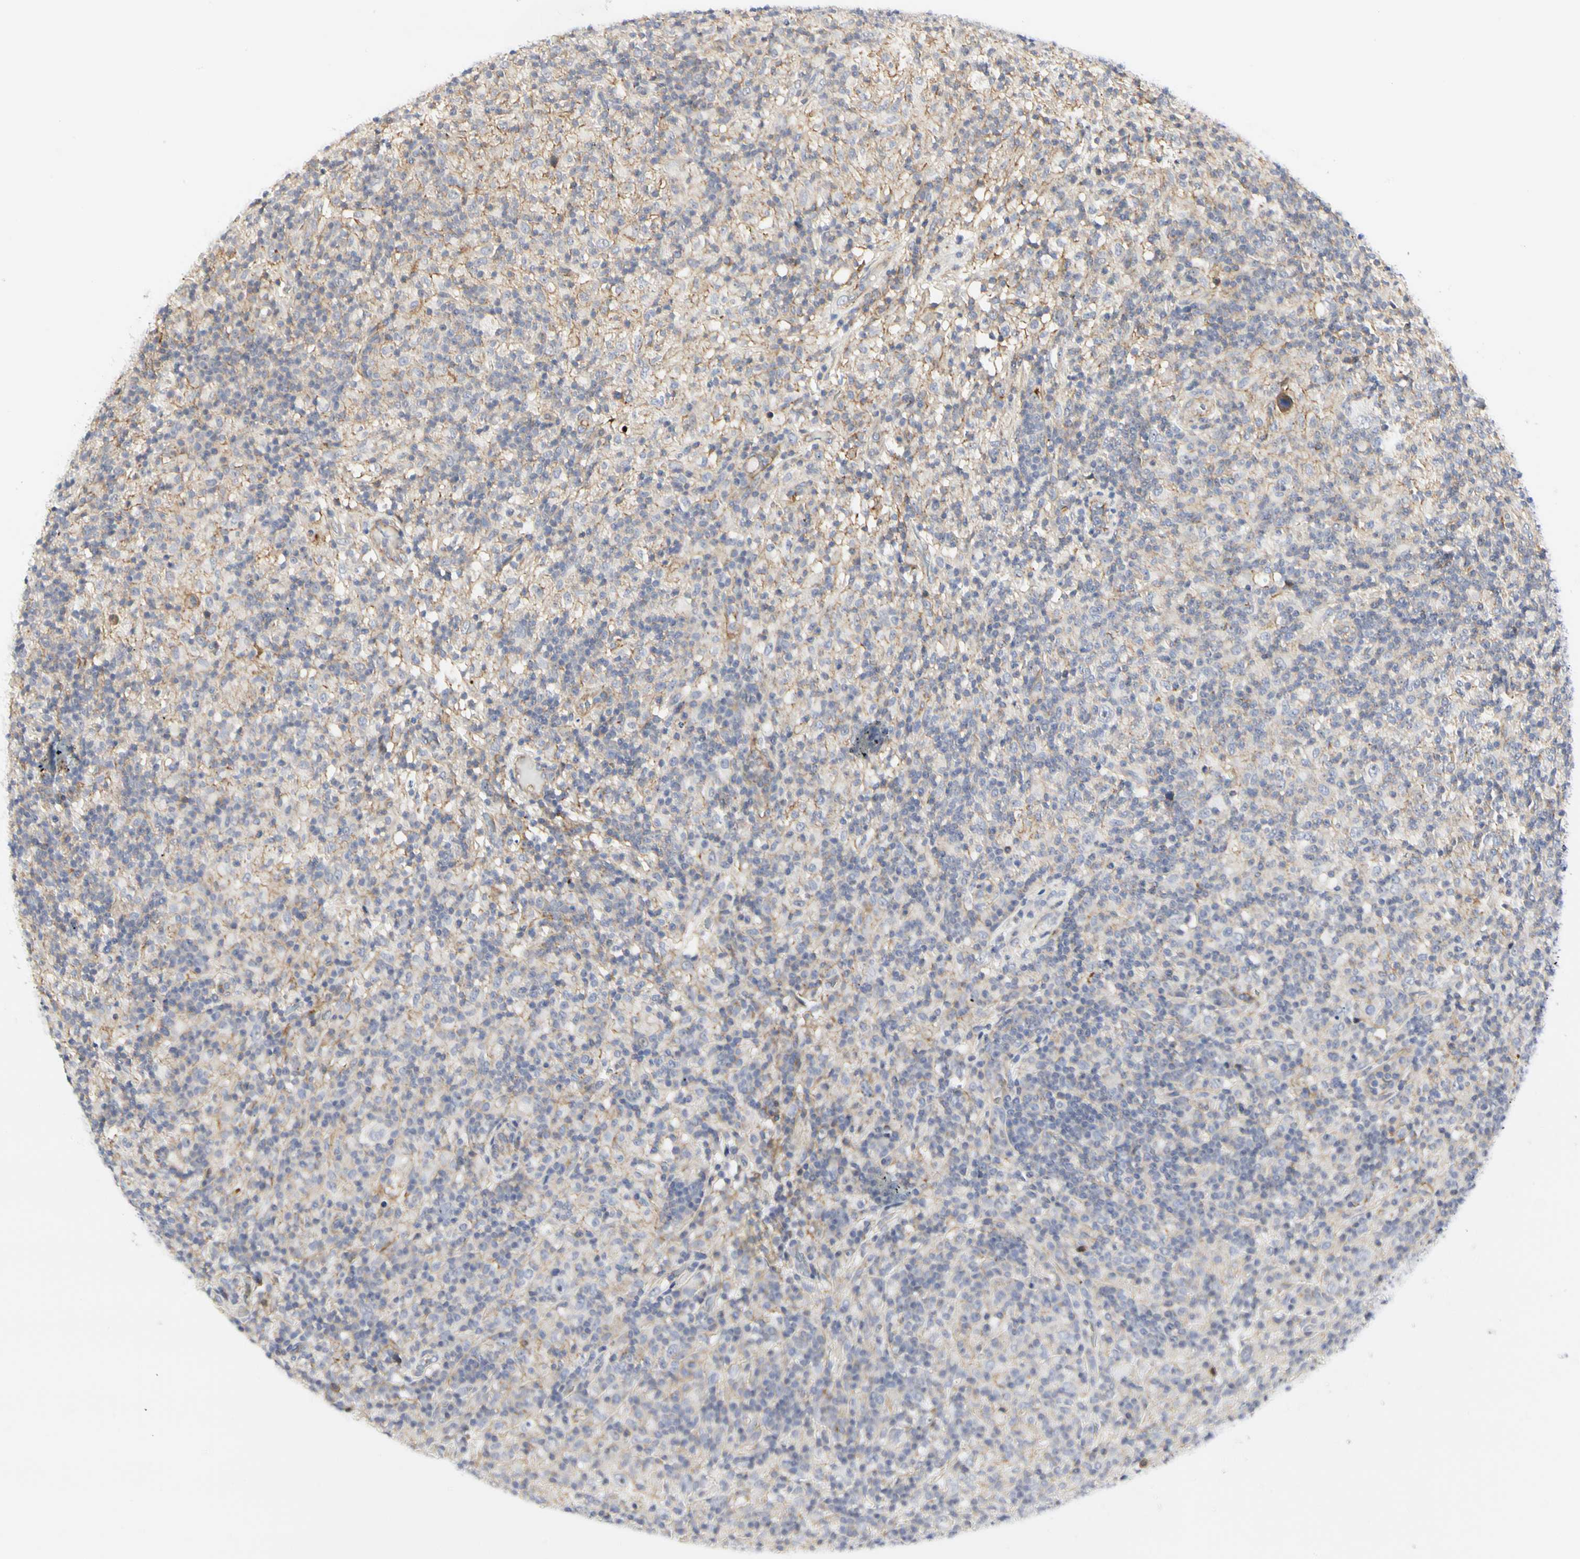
{"staining": {"intensity": "negative", "quantity": "none", "location": "none"}, "tissue": "lymphoma", "cell_type": "Tumor cells", "image_type": "cancer", "snomed": [{"axis": "morphology", "description": "Hodgkin's disease, NOS"}, {"axis": "topography", "description": "Lymph node"}], "caption": "Immunohistochemistry of lymphoma exhibits no positivity in tumor cells.", "gene": "SHANK2", "patient": {"sex": "male", "age": 70}}